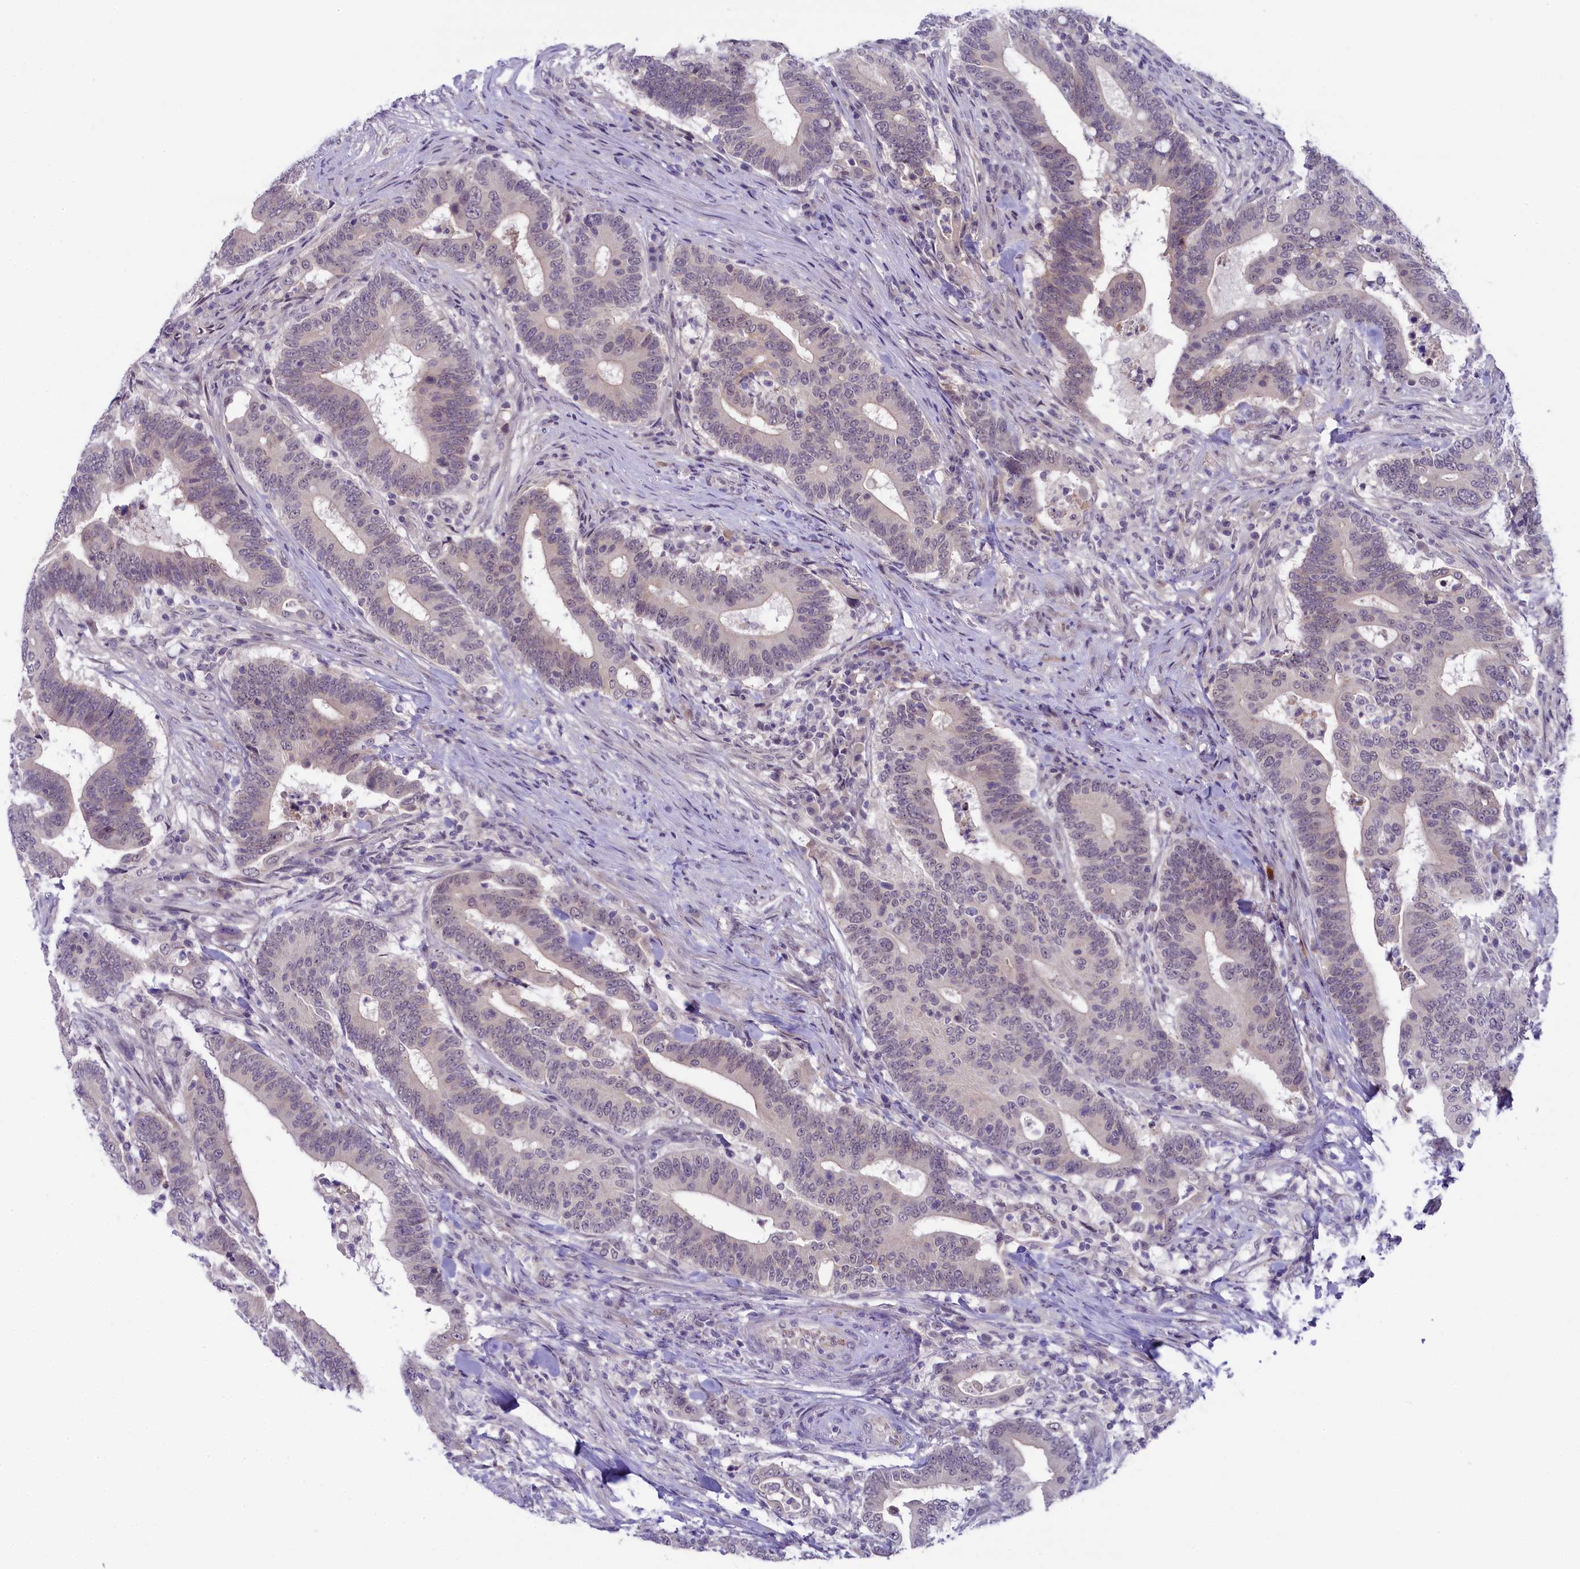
{"staining": {"intensity": "weak", "quantity": "<25%", "location": "nuclear"}, "tissue": "colorectal cancer", "cell_type": "Tumor cells", "image_type": "cancer", "snomed": [{"axis": "morphology", "description": "Adenocarcinoma, NOS"}, {"axis": "topography", "description": "Colon"}], "caption": "Protein analysis of colorectal cancer shows no significant expression in tumor cells.", "gene": "CRAMP1", "patient": {"sex": "female", "age": 66}}